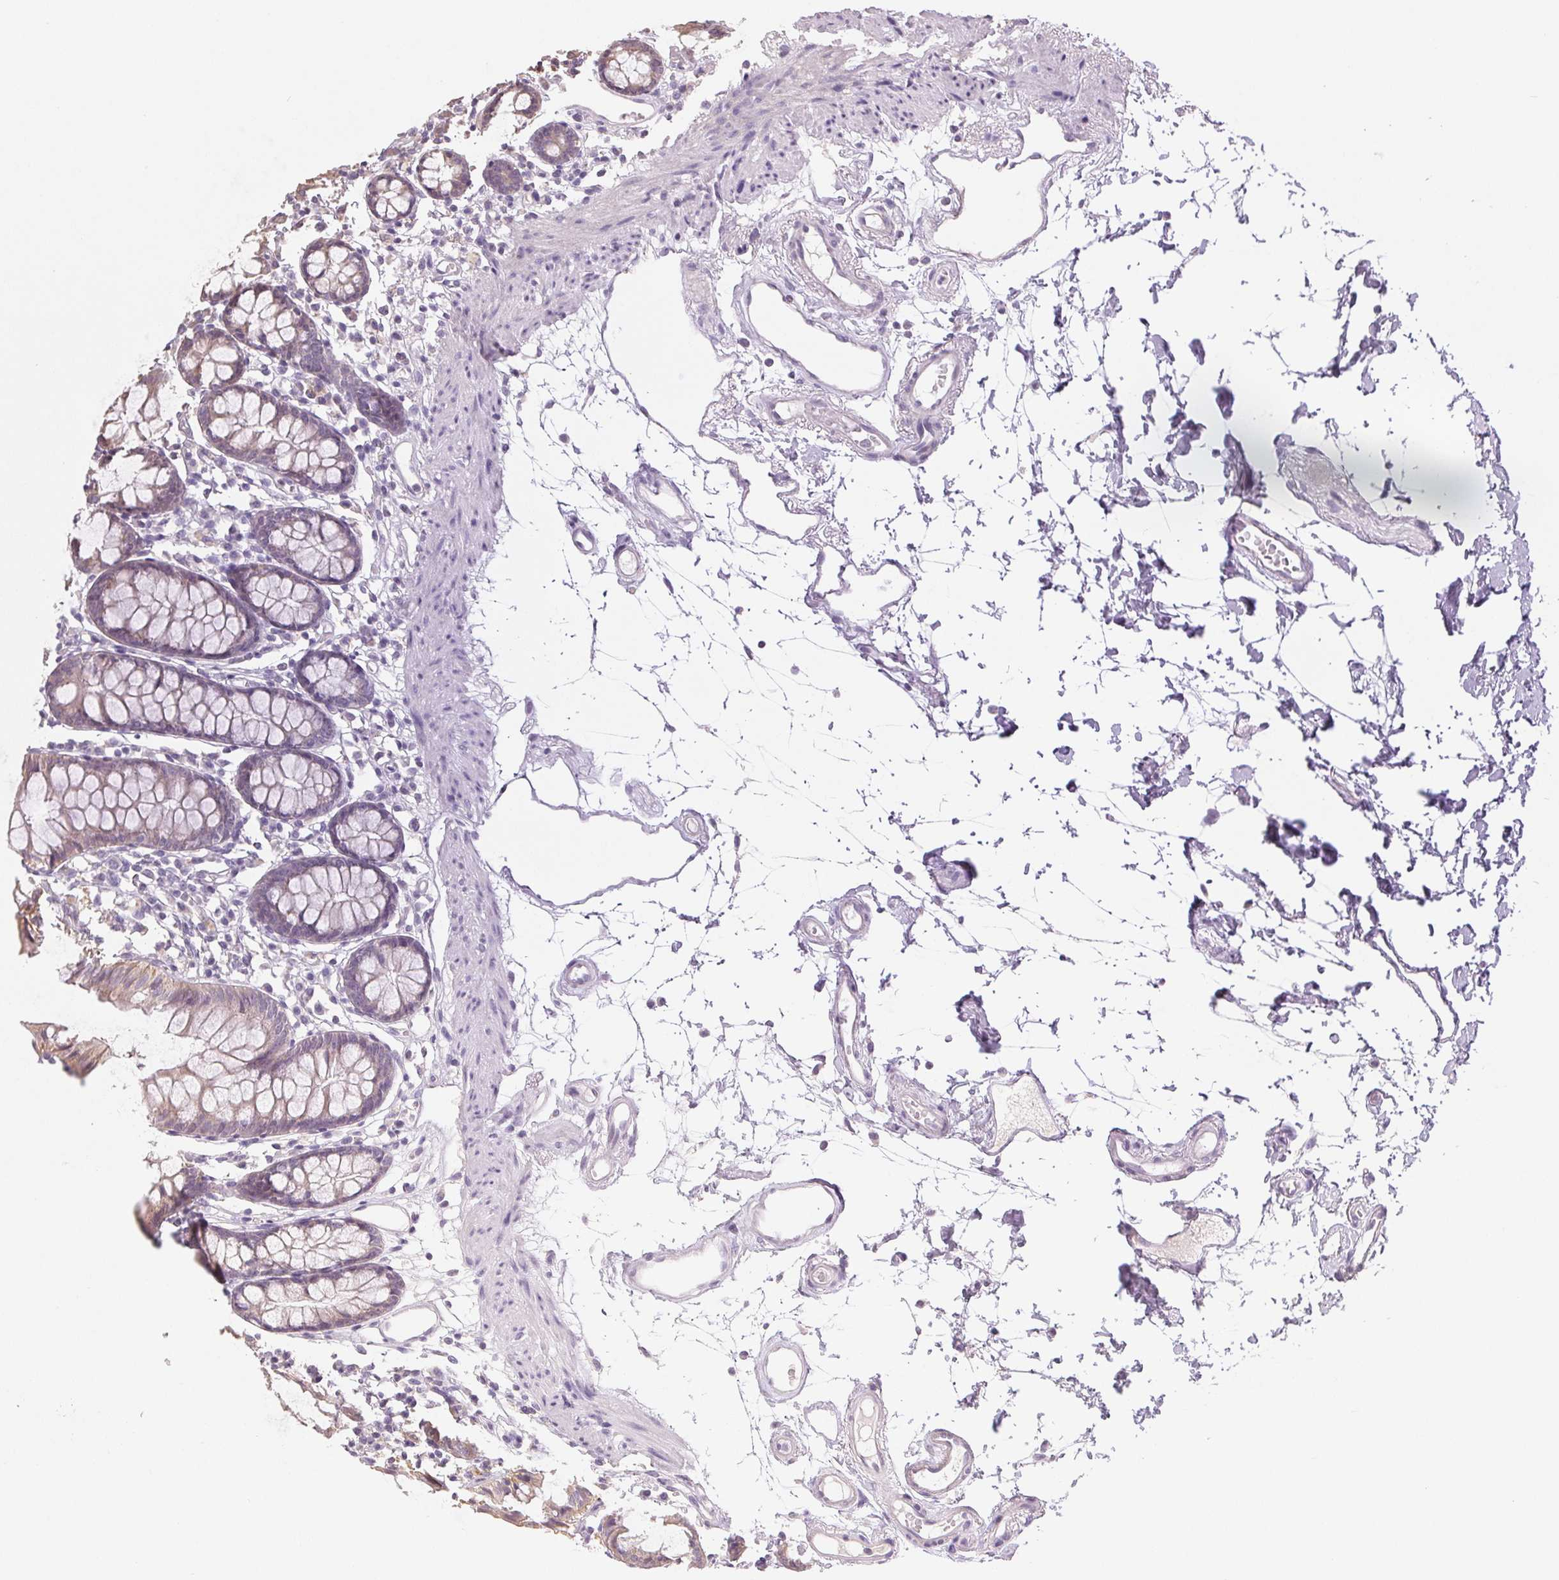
{"staining": {"intensity": "negative", "quantity": "none", "location": "none"}, "tissue": "colon", "cell_type": "Endothelial cells", "image_type": "normal", "snomed": [{"axis": "morphology", "description": "Normal tissue, NOS"}, {"axis": "topography", "description": "Colon"}], "caption": "Protein analysis of benign colon reveals no significant staining in endothelial cells.", "gene": "COX14", "patient": {"sex": "female", "age": 84}}